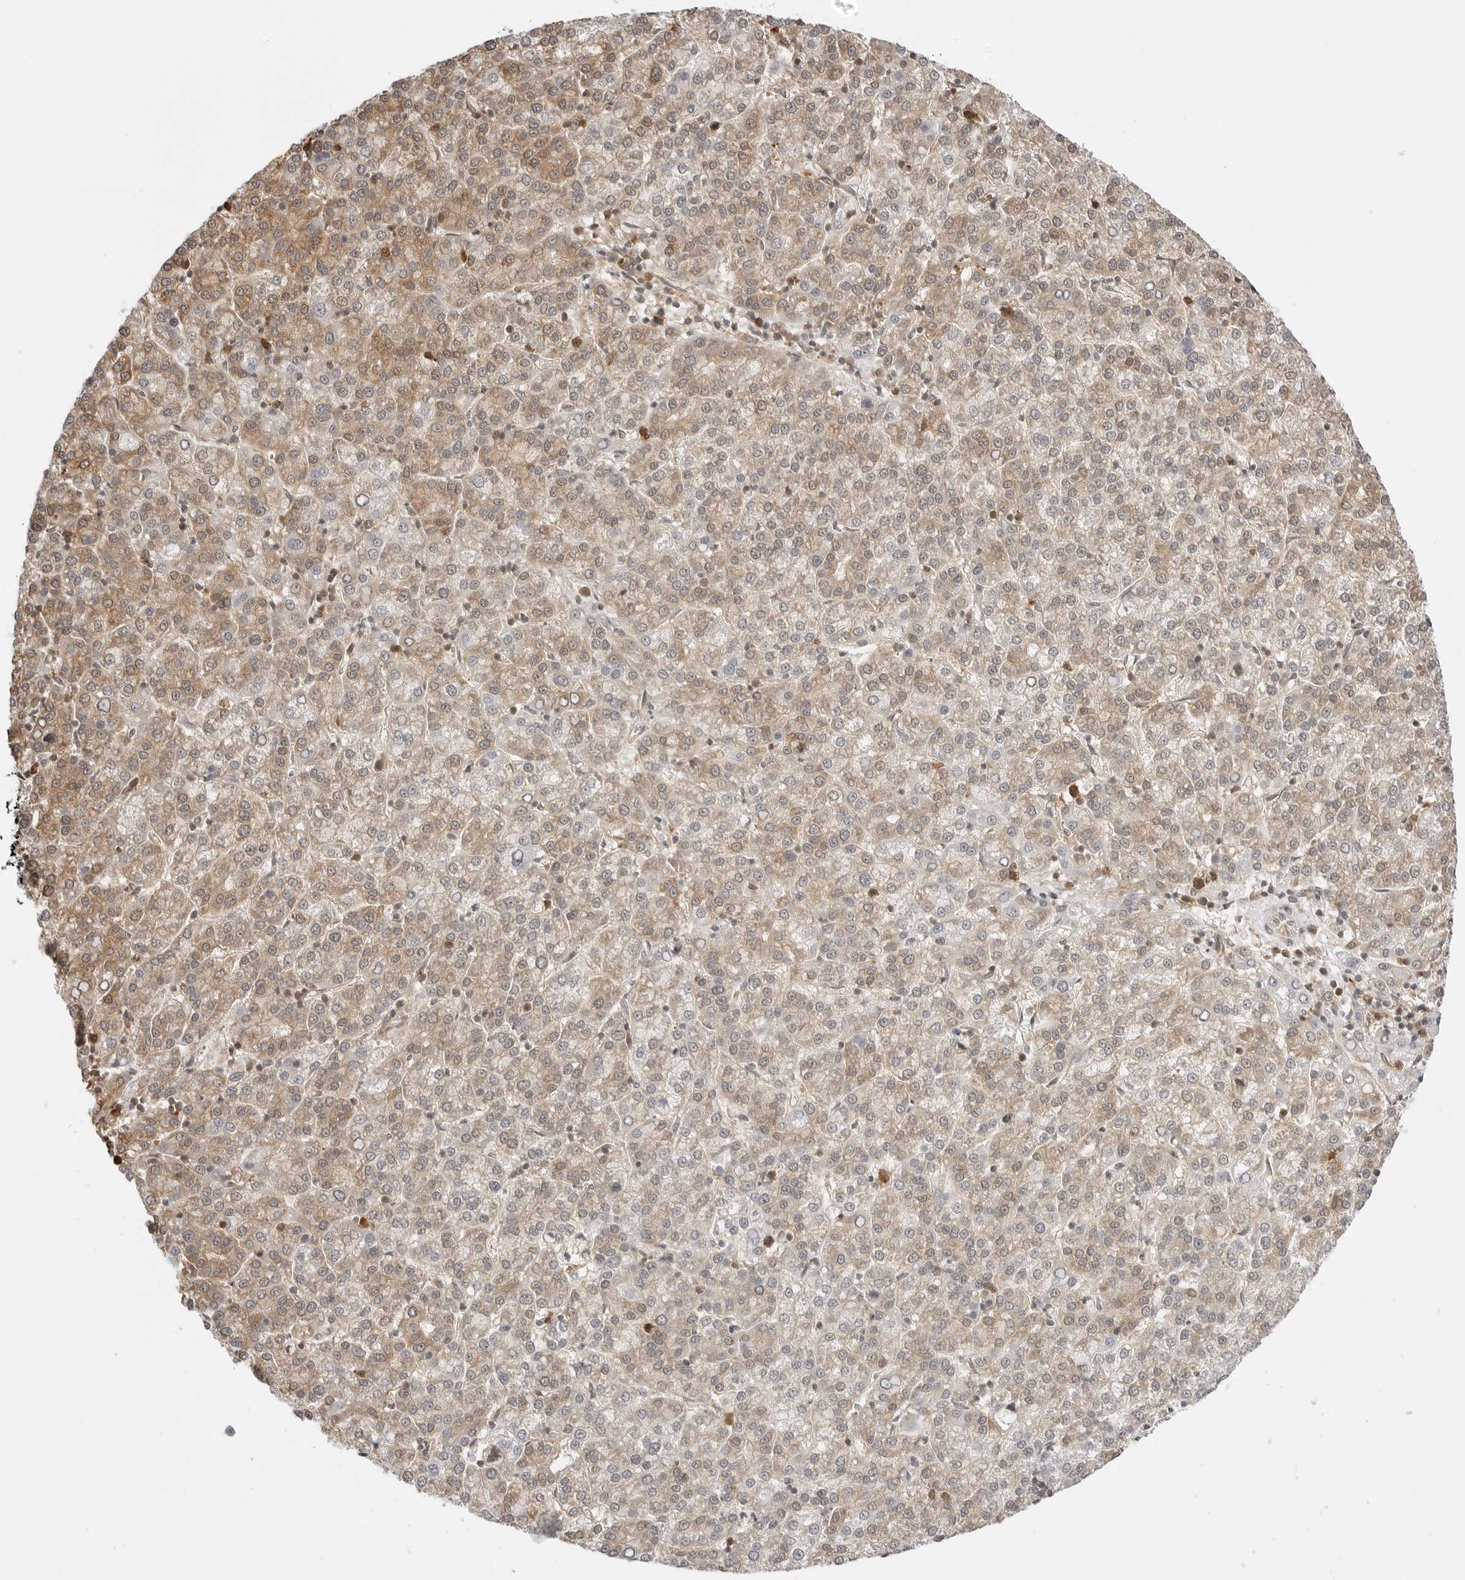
{"staining": {"intensity": "weak", "quantity": "25%-75%", "location": "cytoplasmic/membranous,nuclear"}, "tissue": "liver cancer", "cell_type": "Tumor cells", "image_type": "cancer", "snomed": [{"axis": "morphology", "description": "Carcinoma, Hepatocellular, NOS"}, {"axis": "topography", "description": "Liver"}], "caption": "Immunohistochemistry (IHC) image of liver cancer (hepatocellular carcinoma) stained for a protein (brown), which demonstrates low levels of weak cytoplasmic/membranous and nuclear expression in about 25%-75% of tumor cells.", "gene": "NUDC", "patient": {"sex": "female", "age": 58}}